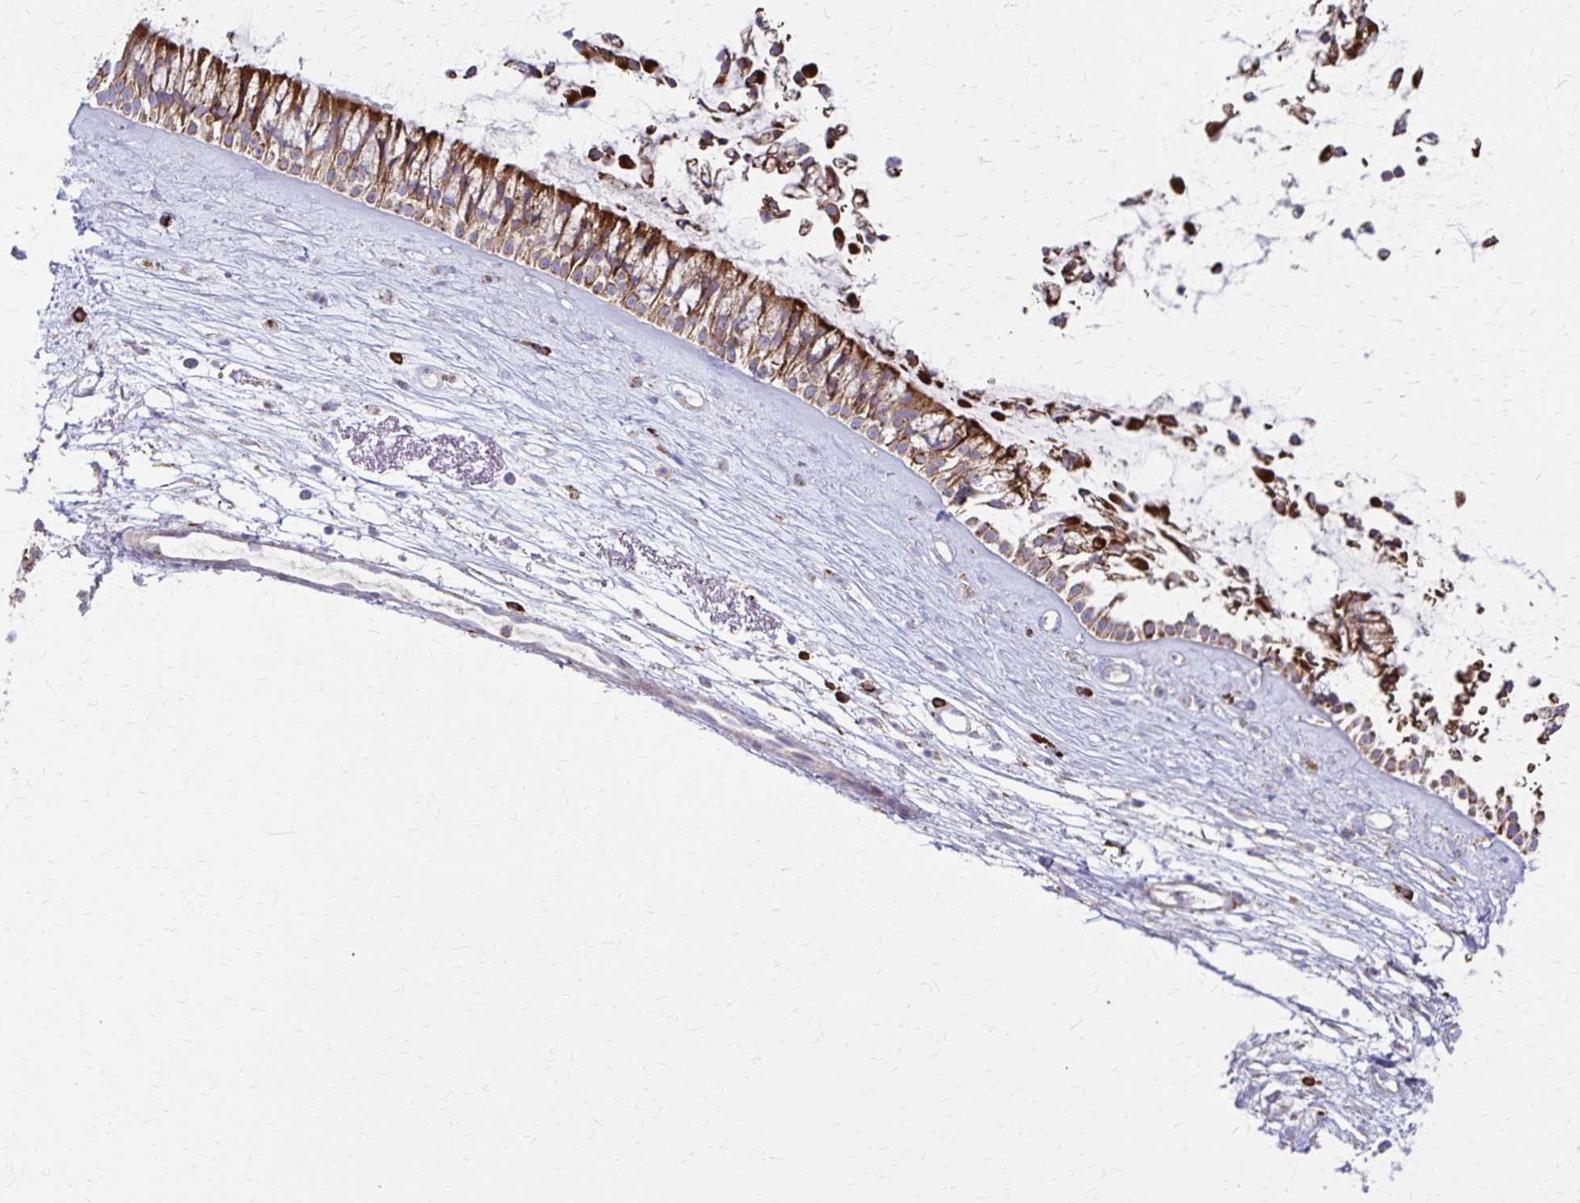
{"staining": {"intensity": "moderate", "quantity": ">75%", "location": "cytoplasmic/membranous"}, "tissue": "nasopharynx", "cell_type": "Respiratory epithelial cells", "image_type": "normal", "snomed": [{"axis": "morphology", "description": "Normal tissue, NOS"}, {"axis": "topography", "description": "Nasopharynx"}], "caption": "Protein staining demonstrates moderate cytoplasmic/membranous positivity in approximately >75% of respiratory epithelial cells in unremarkable nasopharynx.", "gene": "TVP23A", "patient": {"sex": "female", "age": 75}}